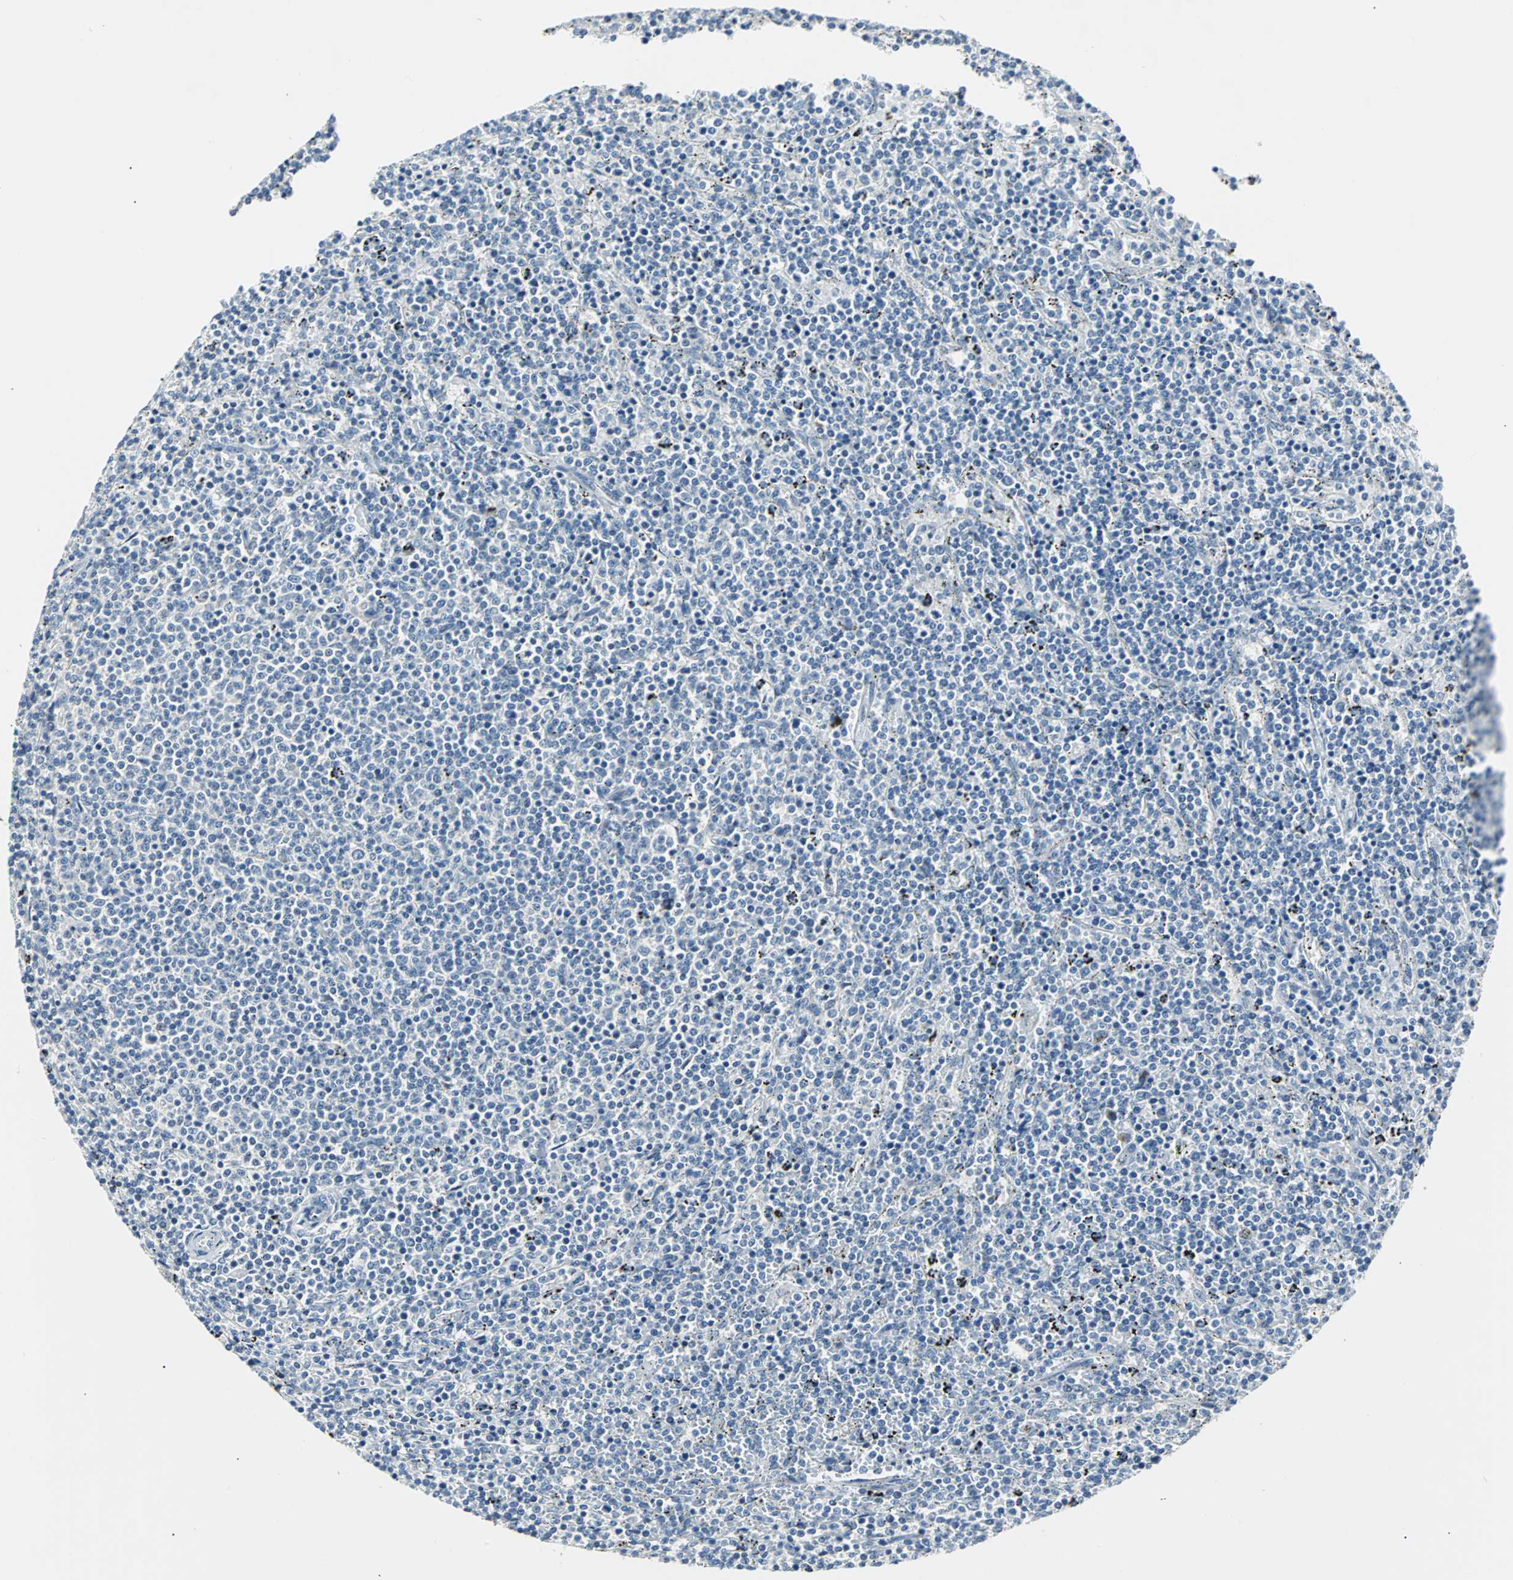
{"staining": {"intensity": "negative", "quantity": "none", "location": "none"}, "tissue": "lymphoma", "cell_type": "Tumor cells", "image_type": "cancer", "snomed": [{"axis": "morphology", "description": "Malignant lymphoma, non-Hodgkin's type, Low grade"}, {"axis": "topography", "description": "Spleen"}], "caption": "Tumor cells are negative for protein expression in human malignant lymphoma, non-Hodgkin's type (low-grade).", "gene": "SOX30", "patient": {"sex": "female", "age": 50}}